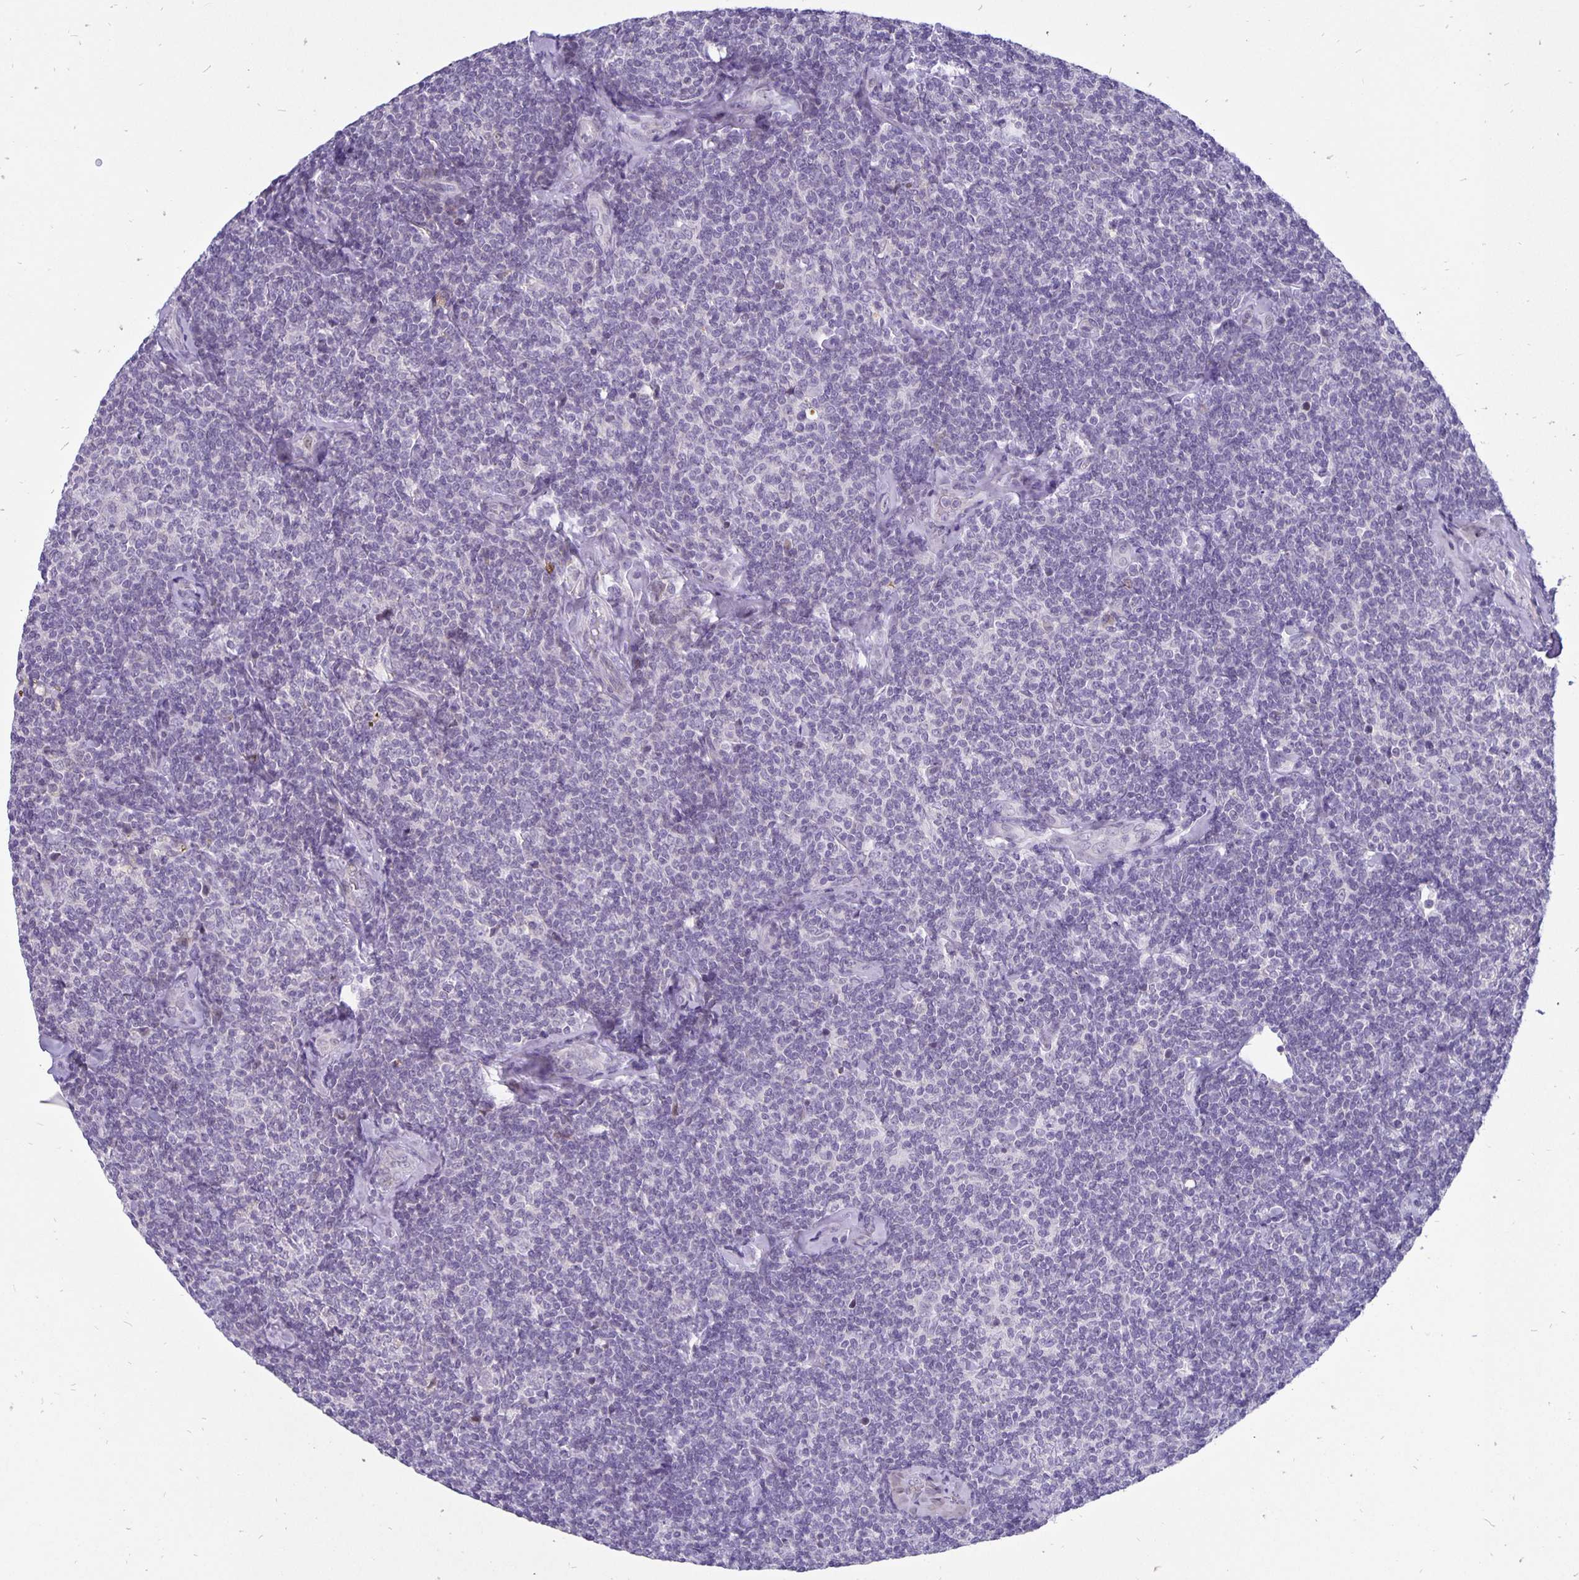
{"staining": {"intensity": "negative", "quantity": "none", "location": "none"}, "tissue": "lymphoma", "cell_type": "Tumor cells", "image_type": "cancer", "snomed": [{"axis": "morphology", "description": "Malignant lymphoma, non-Hodgkin's type, Low grade"}, {"axis": "topography", "description": "Lymph node"}], "caption": "Immunohistochemical staining of human low-grade malignant lymphoma, non-Hodgkin's type shows no significant staining in tumor cells. (Immunohistochemistry, brightfield microscopy, high magnification).", "gene": "ERBB2", "patient": {"sex": "female", "age": 56}}